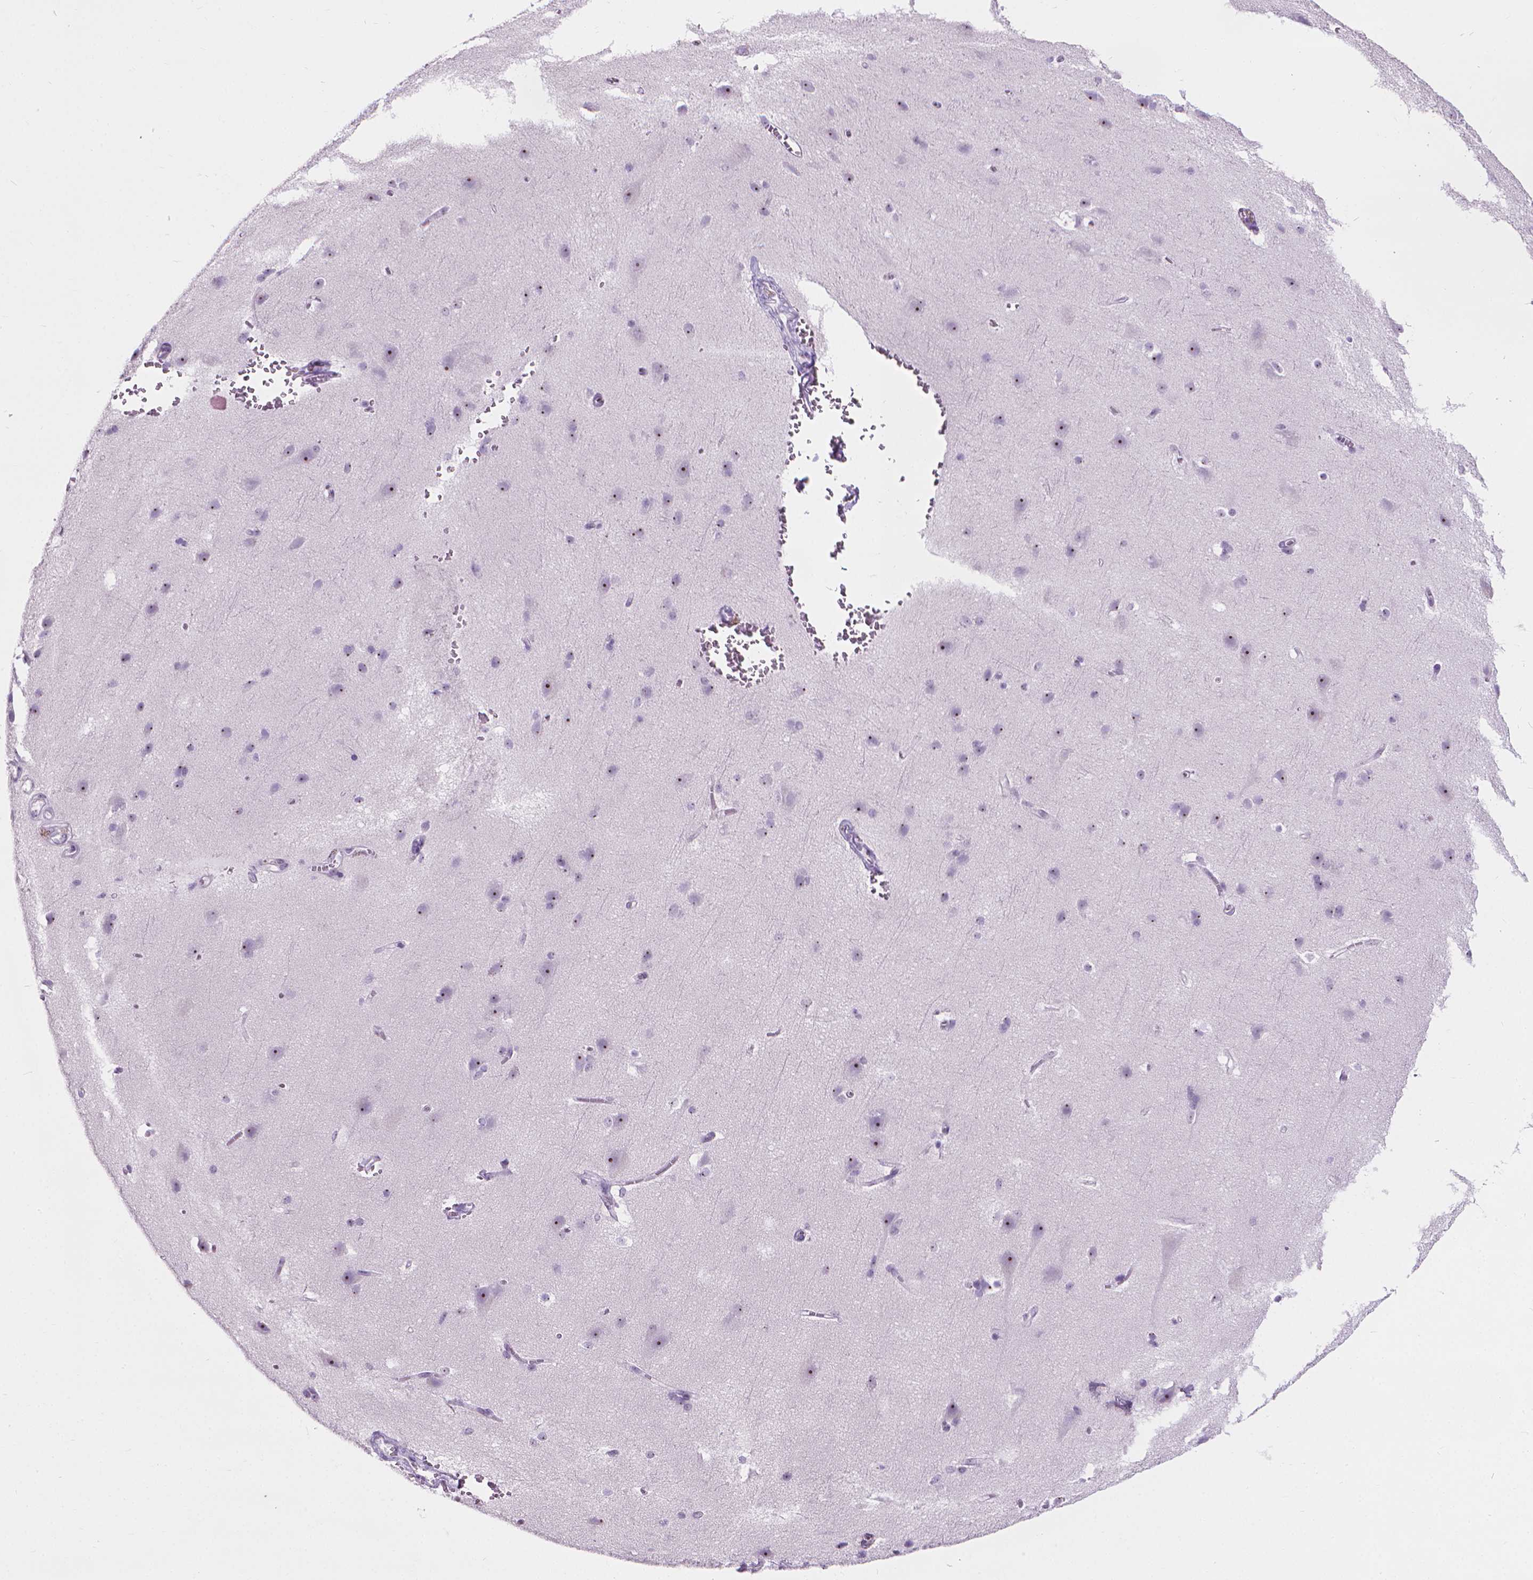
{"staining": {"intensity": "negative", "quantity": "none", "location": "none"}, "tissue": "cerebral cortex", "cell_type": "Endothelial cells", "image_type": "normal", "snomed": [{"axis": "morphology", "description": "Normal tissue, NOS"}, {"axis": "topography", "description": "Cerebral cortex"}], "caption": "High magnification brightfield microscopy of unremarkable cerebral cortex stained with DAB (brown) and counterstained with hematoxylin (blue): endothelial cells show no significant staining.", "gene": "NOL7", "patient": {"sex": "male", "age": 37}}